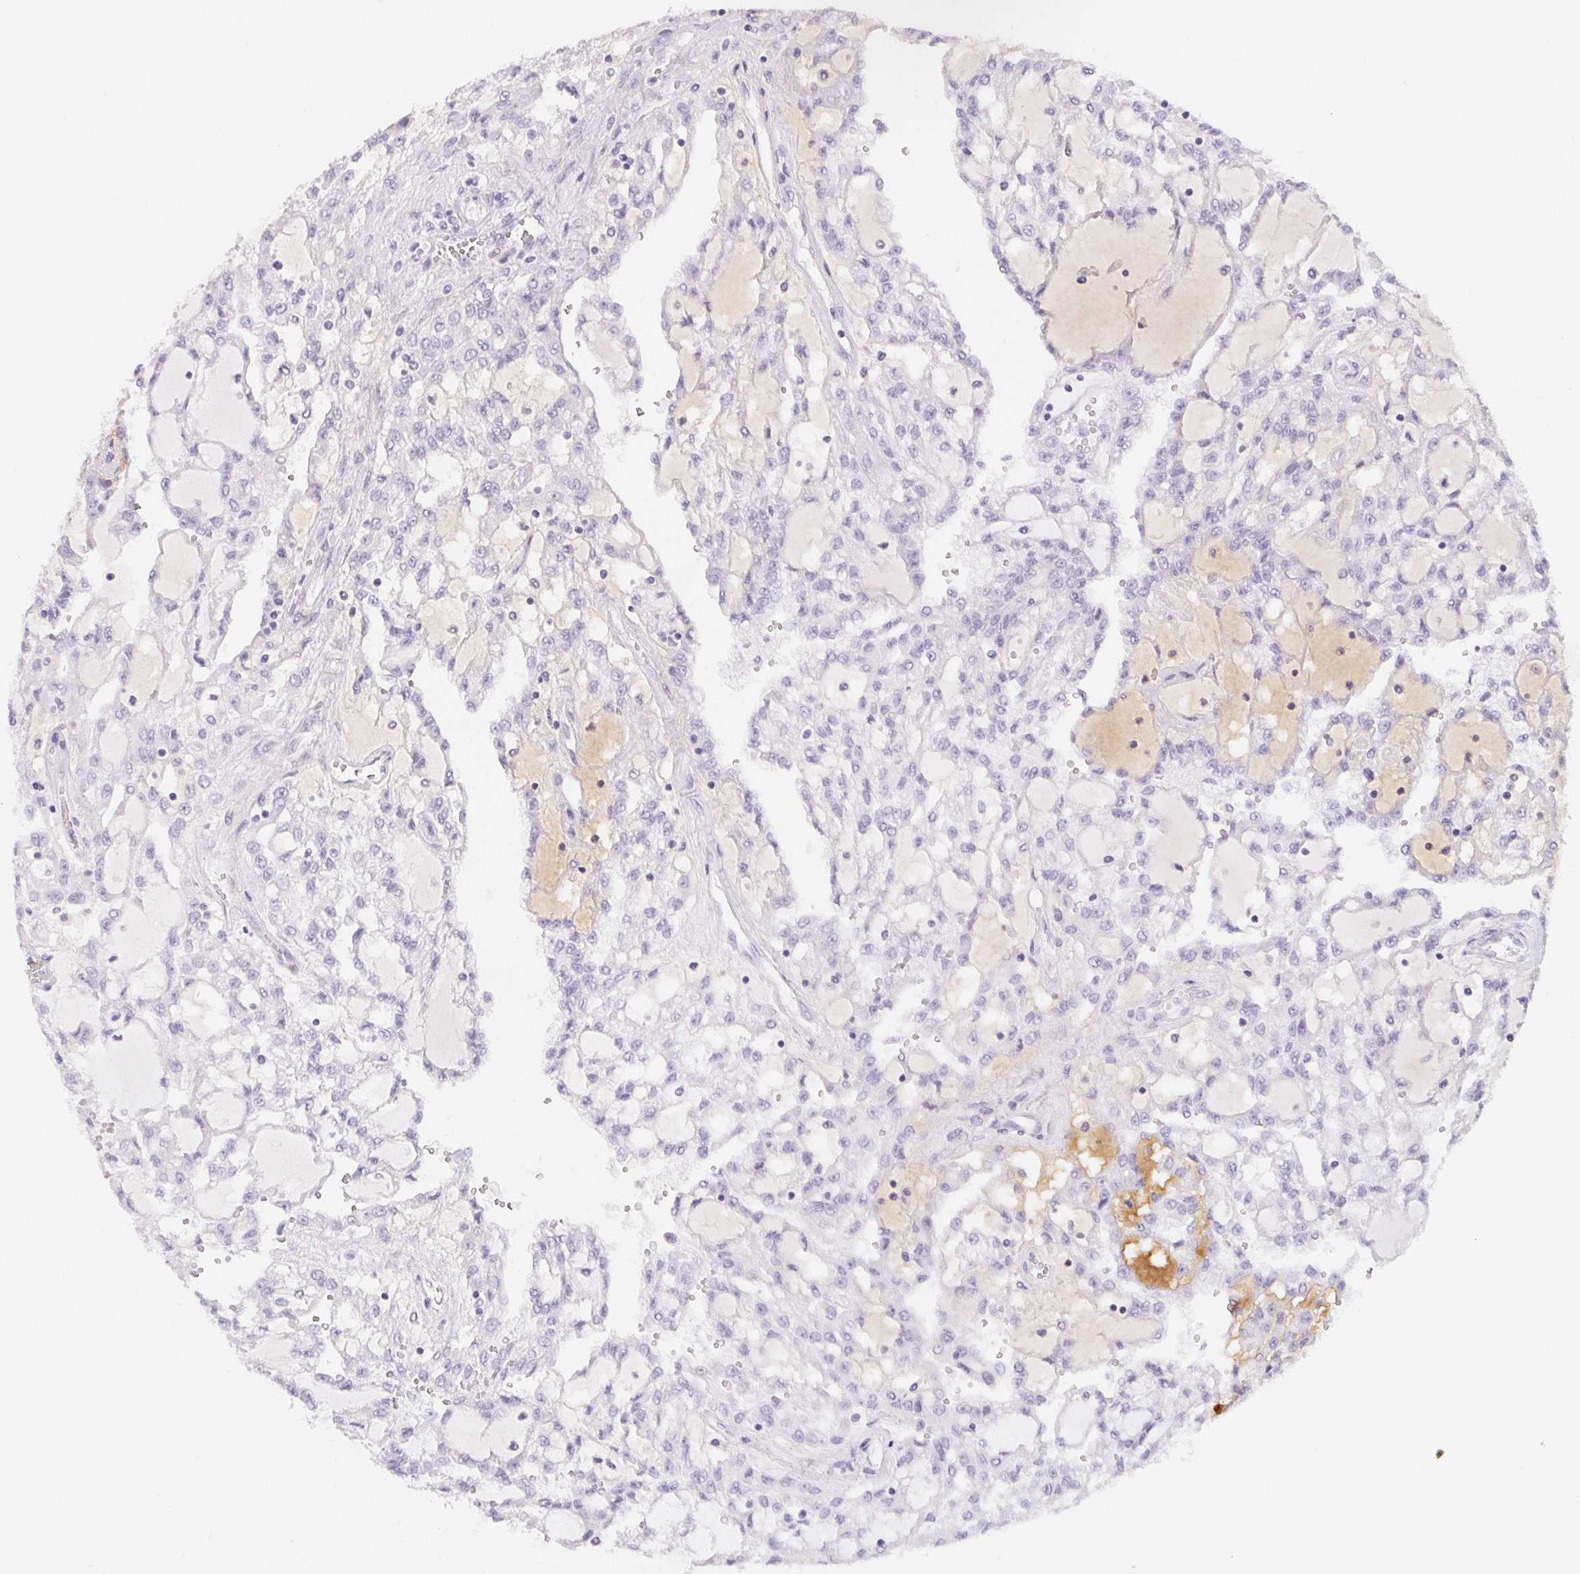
{"staining": {"intensity": "negative", "quantity": "none", "location": "none"}, "tissue": "renal cancer", "cell_type": "Tumor cells", "image_type": "cancer", "snomed": [{"axis": "morphology", "description": "Adenocarcinoma, NOS"}, {"axis": "topography", "description": "Kidney"}], "caption": "This is an IHC photomicrograph of renal adenocarcinoma. There is no expression in tumor cells.", "gene": "ITIH2", "patient": {"sex": "male", "age": 63}}